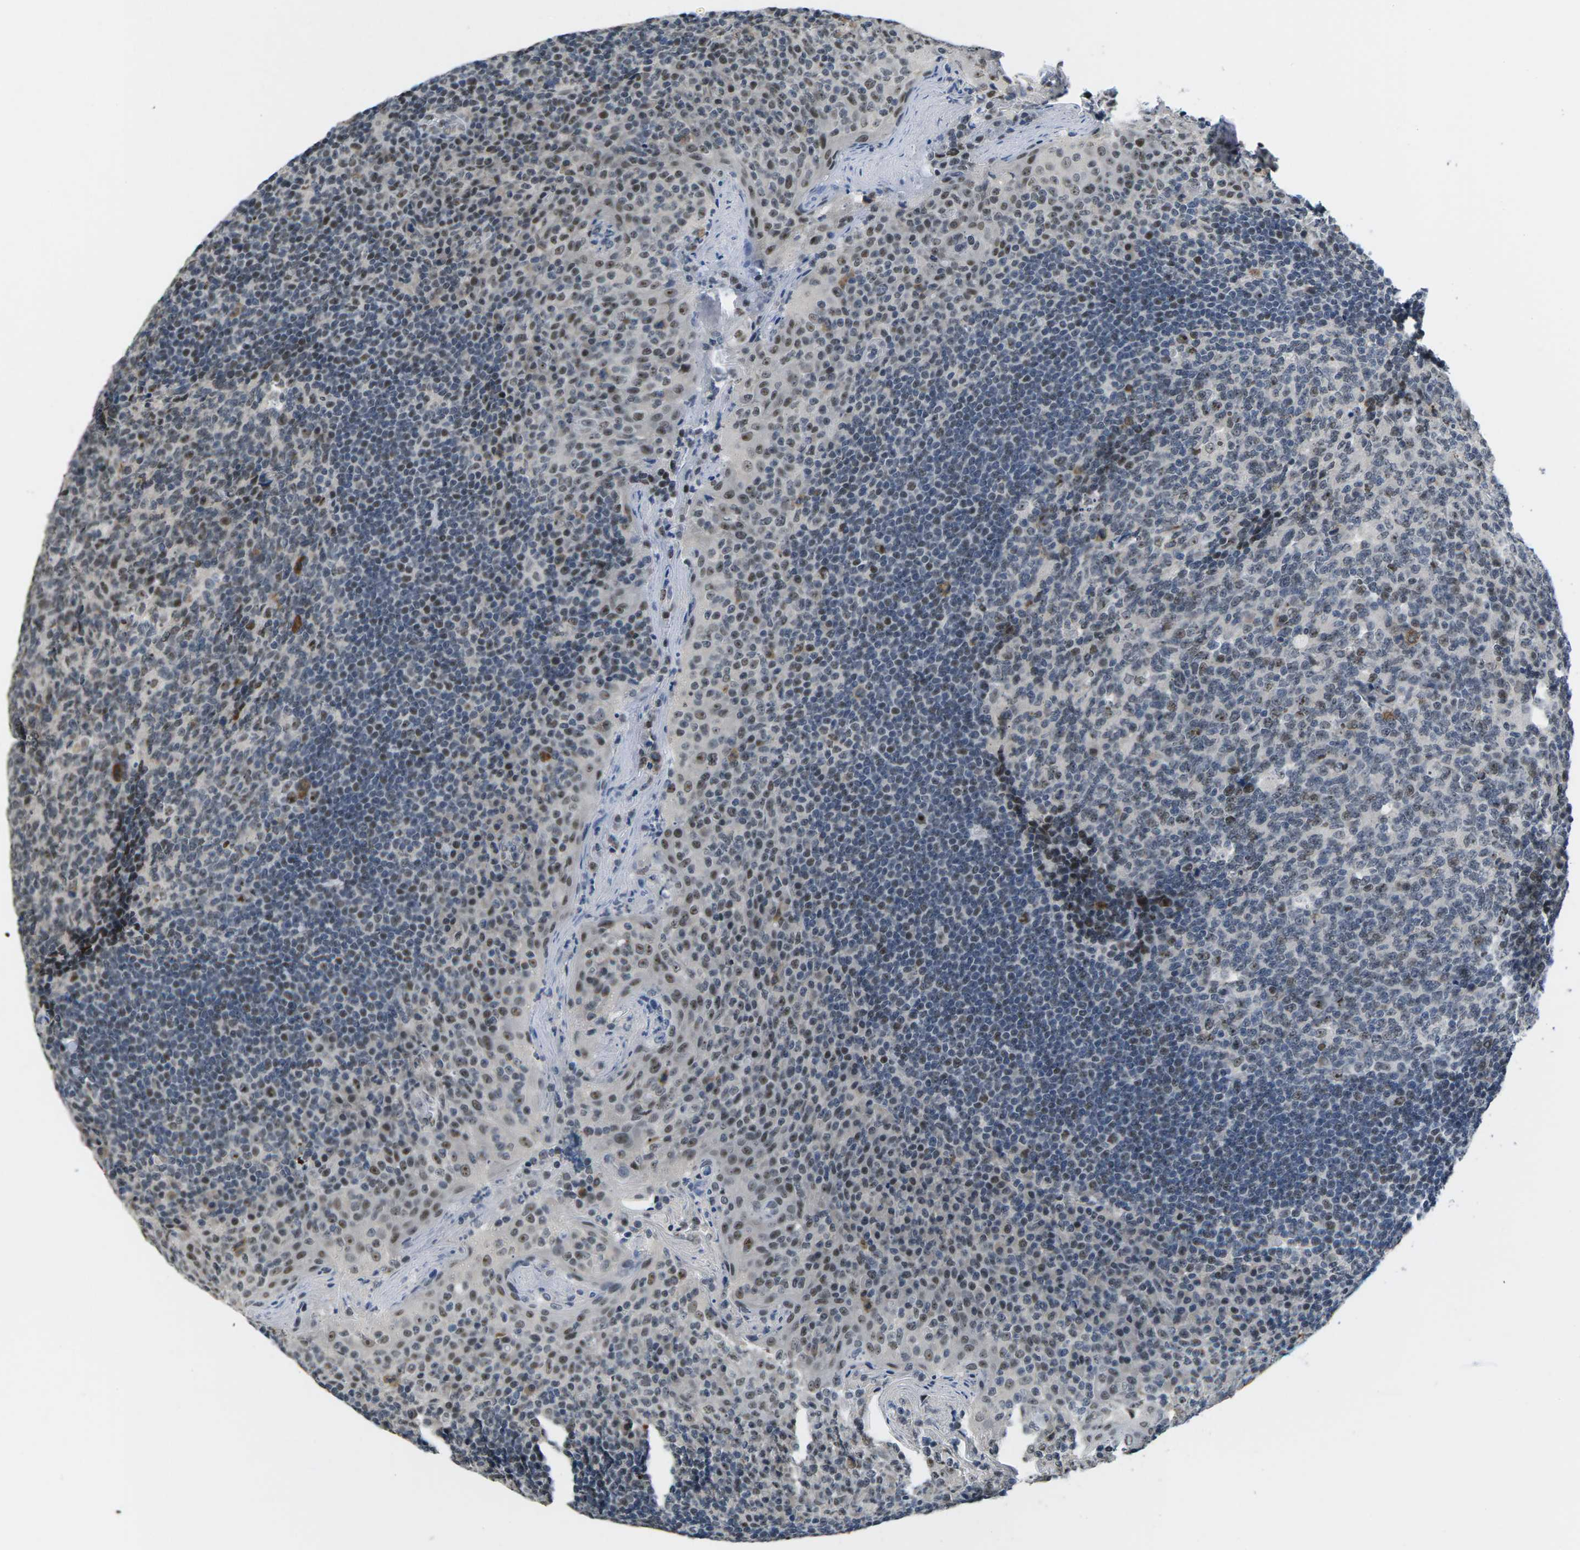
{"staining": {"intensity": "weak", "quantity": "25%-75%", "location": "nuclear"}, "tissue": "tonsil", "cell_type": "Germinal center cells", "image_type": "normal", "snomed": [{"axis": "morphology", "description": "Normal tissue, NOS"}, {"axis": "topography", "description": "Tonsil"}], "caption": "This photomicrograph displays unremarkable tonsil stained with IHC to label a protein in brown. The nuclear of germinal center cells show weak positivity for the protein. Nuclei are counter-stained blue.", "gene": "NSRP1", "patient": {"sex": "male", "age": 17}}